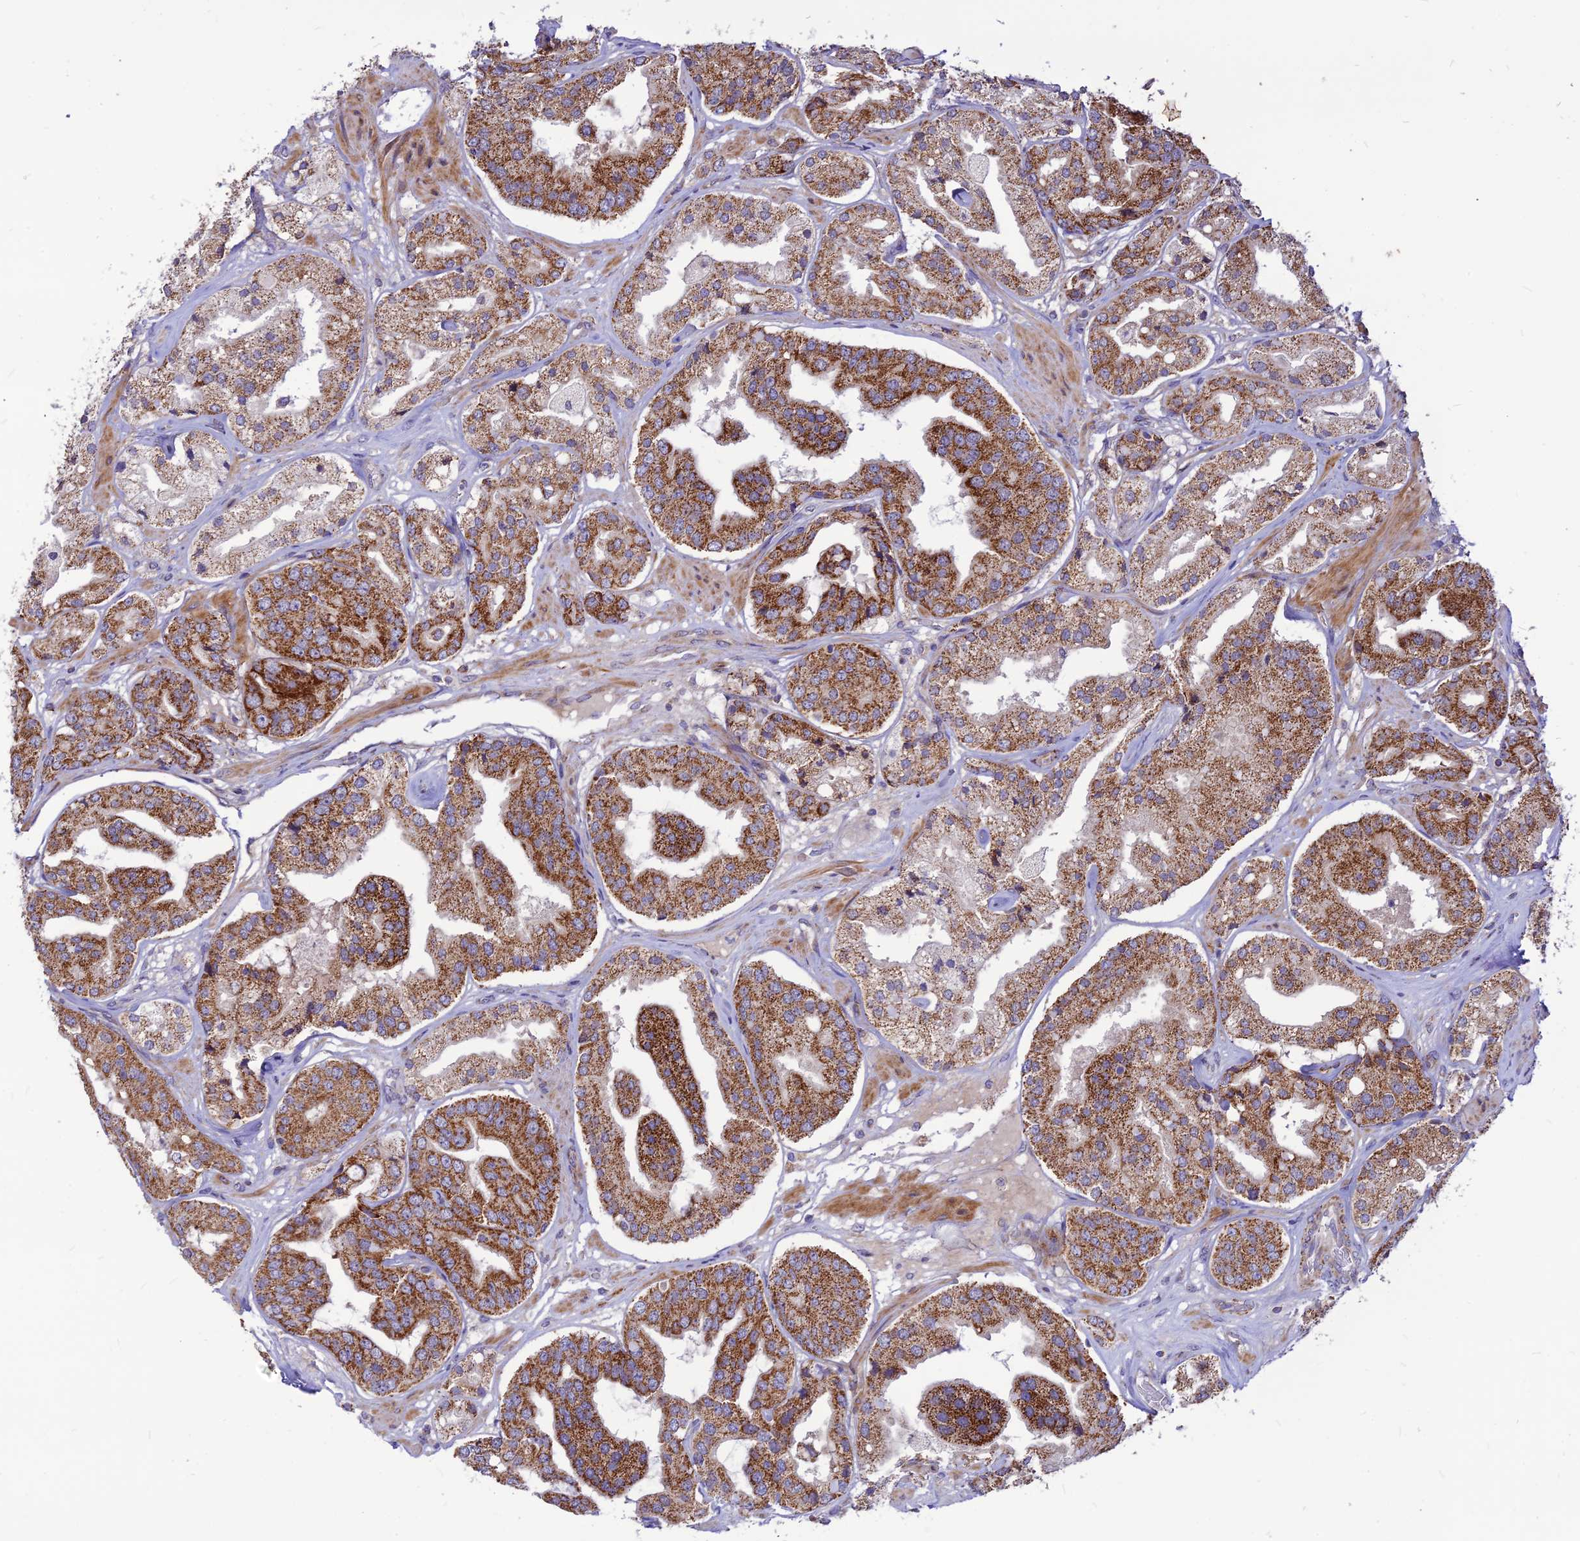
{"staining": {"intensity": "strong", "quantity": "25%-75%", "location": "cytoplasmic/membranous"}, "tissue": "prostate cancer", "cell_type": "Tumor cells", "image_type": "cancer", "snomed": [{"axis": "morphology", "description": "Adenocarcinoma, High grade"}, {"axis": "topography", "description": "Prostate"}], "caption": "A high-resolution histopathology image shows immunohistochemistry (IHC) staining of prostate cancer, which exhibits strong cytoplasmic/membranous staining in about 25%-75% of tumor cells.", "gene": "ECI1", "patient": {"sex": "male", "age": 63}}